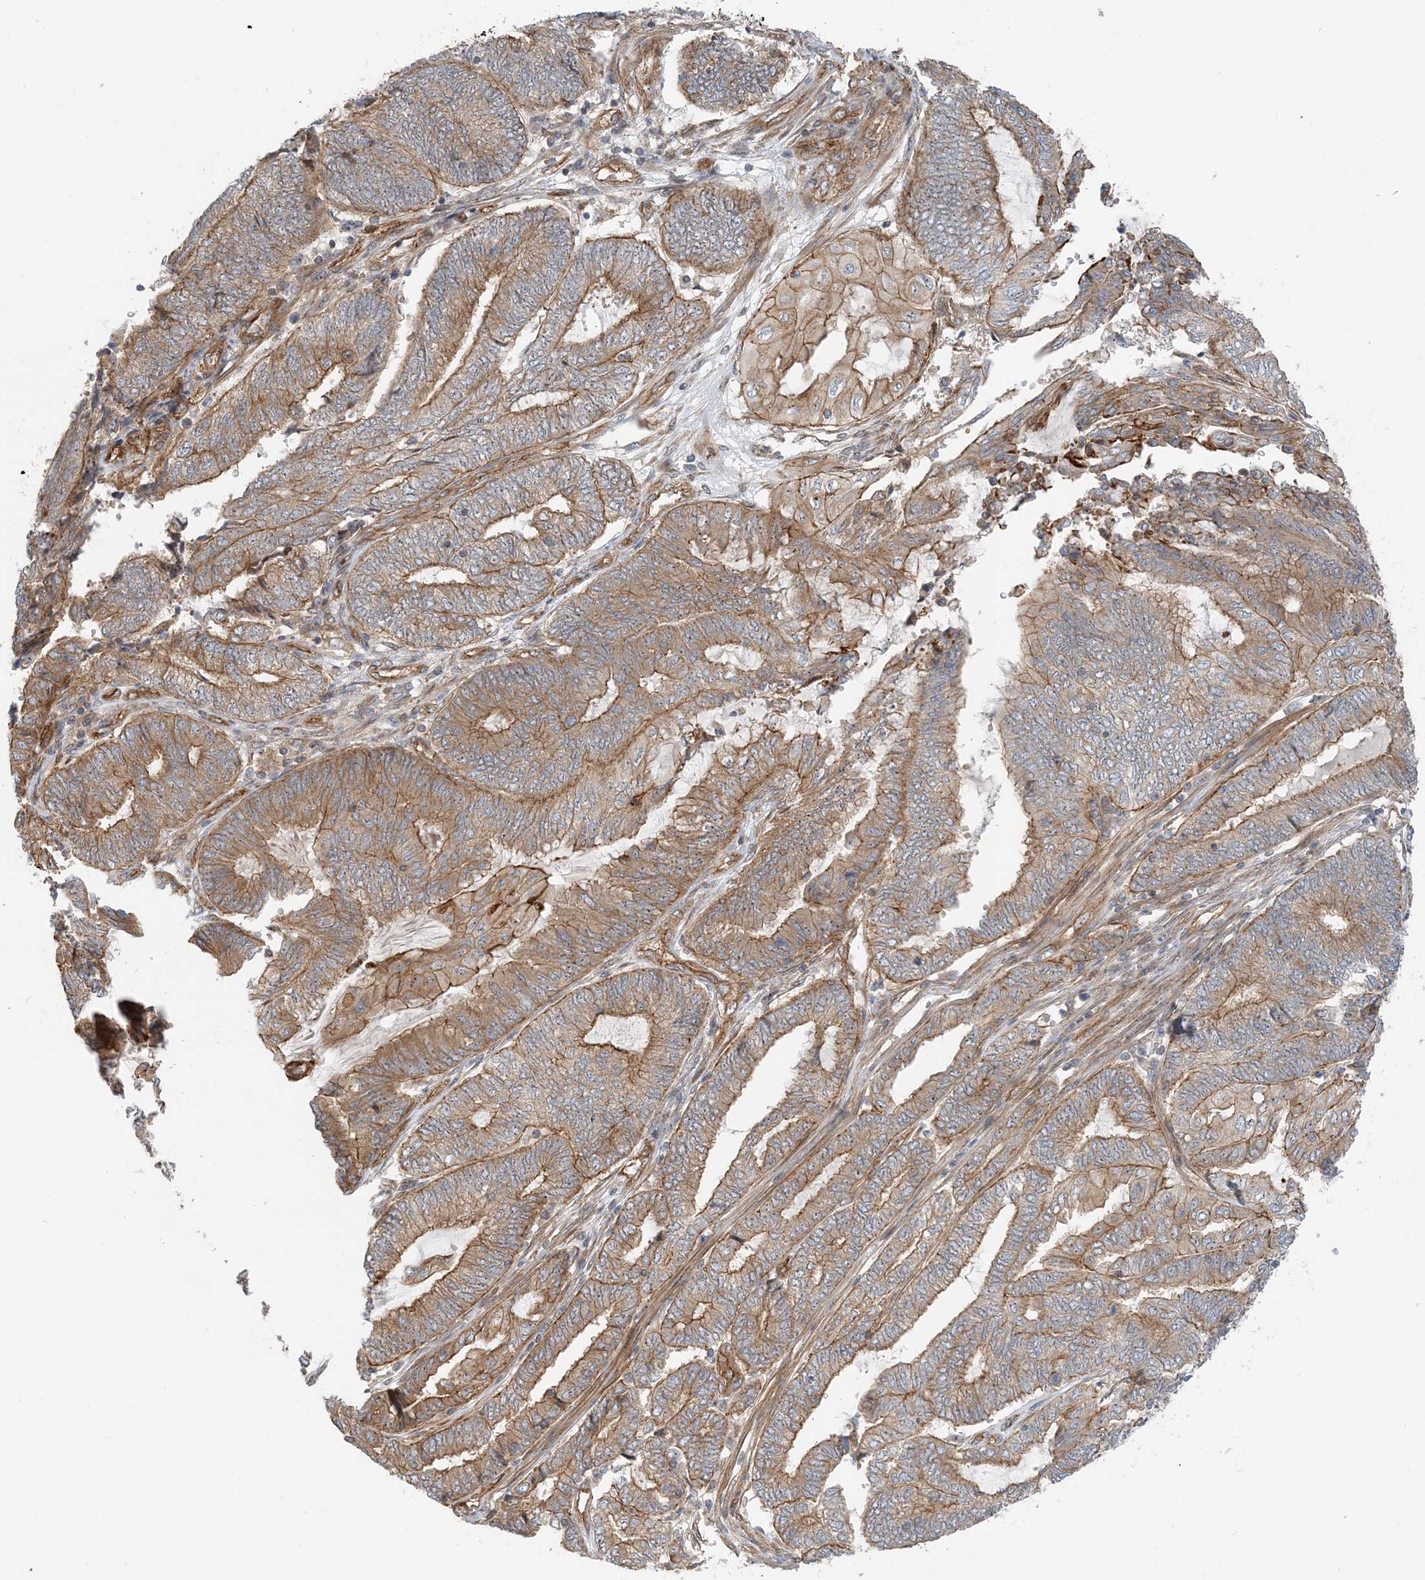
{"staining": {"intensity": "moderate", "quantity": ">75%", "location": "cytoplasmic/membranous"}, "tissue": "endometrial cancer", "cell_type": "Tumor cells", "image_type": "cancer", "snomed": [{"axis": "morphology", "description": "Adenocarcinoma, NOS"}, {"axis": "topography", "description": "Uterus"}, {"axis": "topography", "description": "Endometrium"}], "caption": "Immunohistochemical staining of endometrial cancer (adenocarcinoma) displays medium levels of moderate cytoplasmic/membranous expression in approximately >75% of tumor cells.", "gene": "MYL5", "patient": {"sex": "female", "age": 70}}